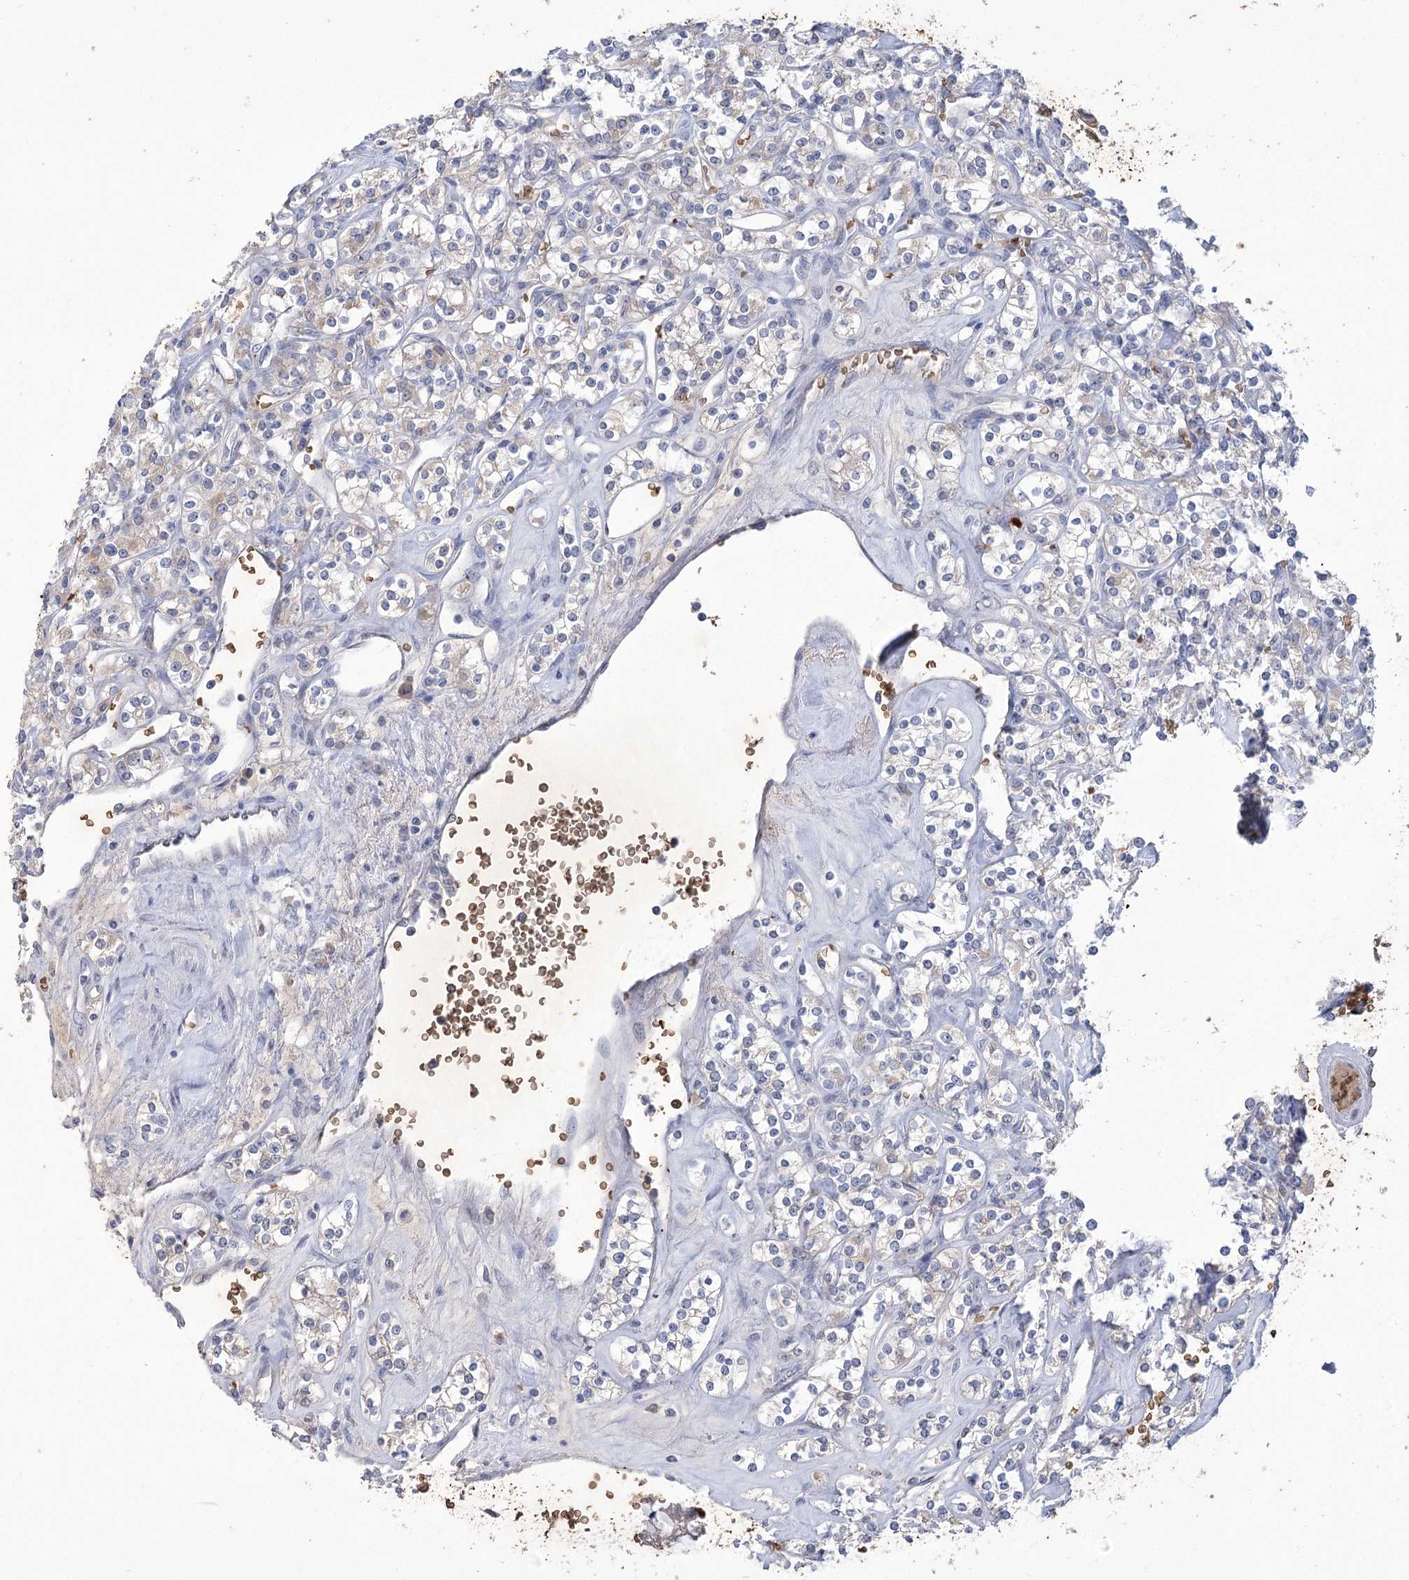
{"staining": {"intensity": "negative", "quantity": "none", "location": "none"}, "tissue": "renal cancer", "cell_type": "Tumor cells", "image_type": "cancer", "snomed": [{"axis": "morphology", "description": "Adenocarcinoma, NOS"}, {"axis": "topography", "description": "Kidney"}], "caption": "There is no significant positivity in tumor cells of adenocarcinoma (renal).", "gene": "HBA1", "patient": {"sex": "male", "age": 77}}